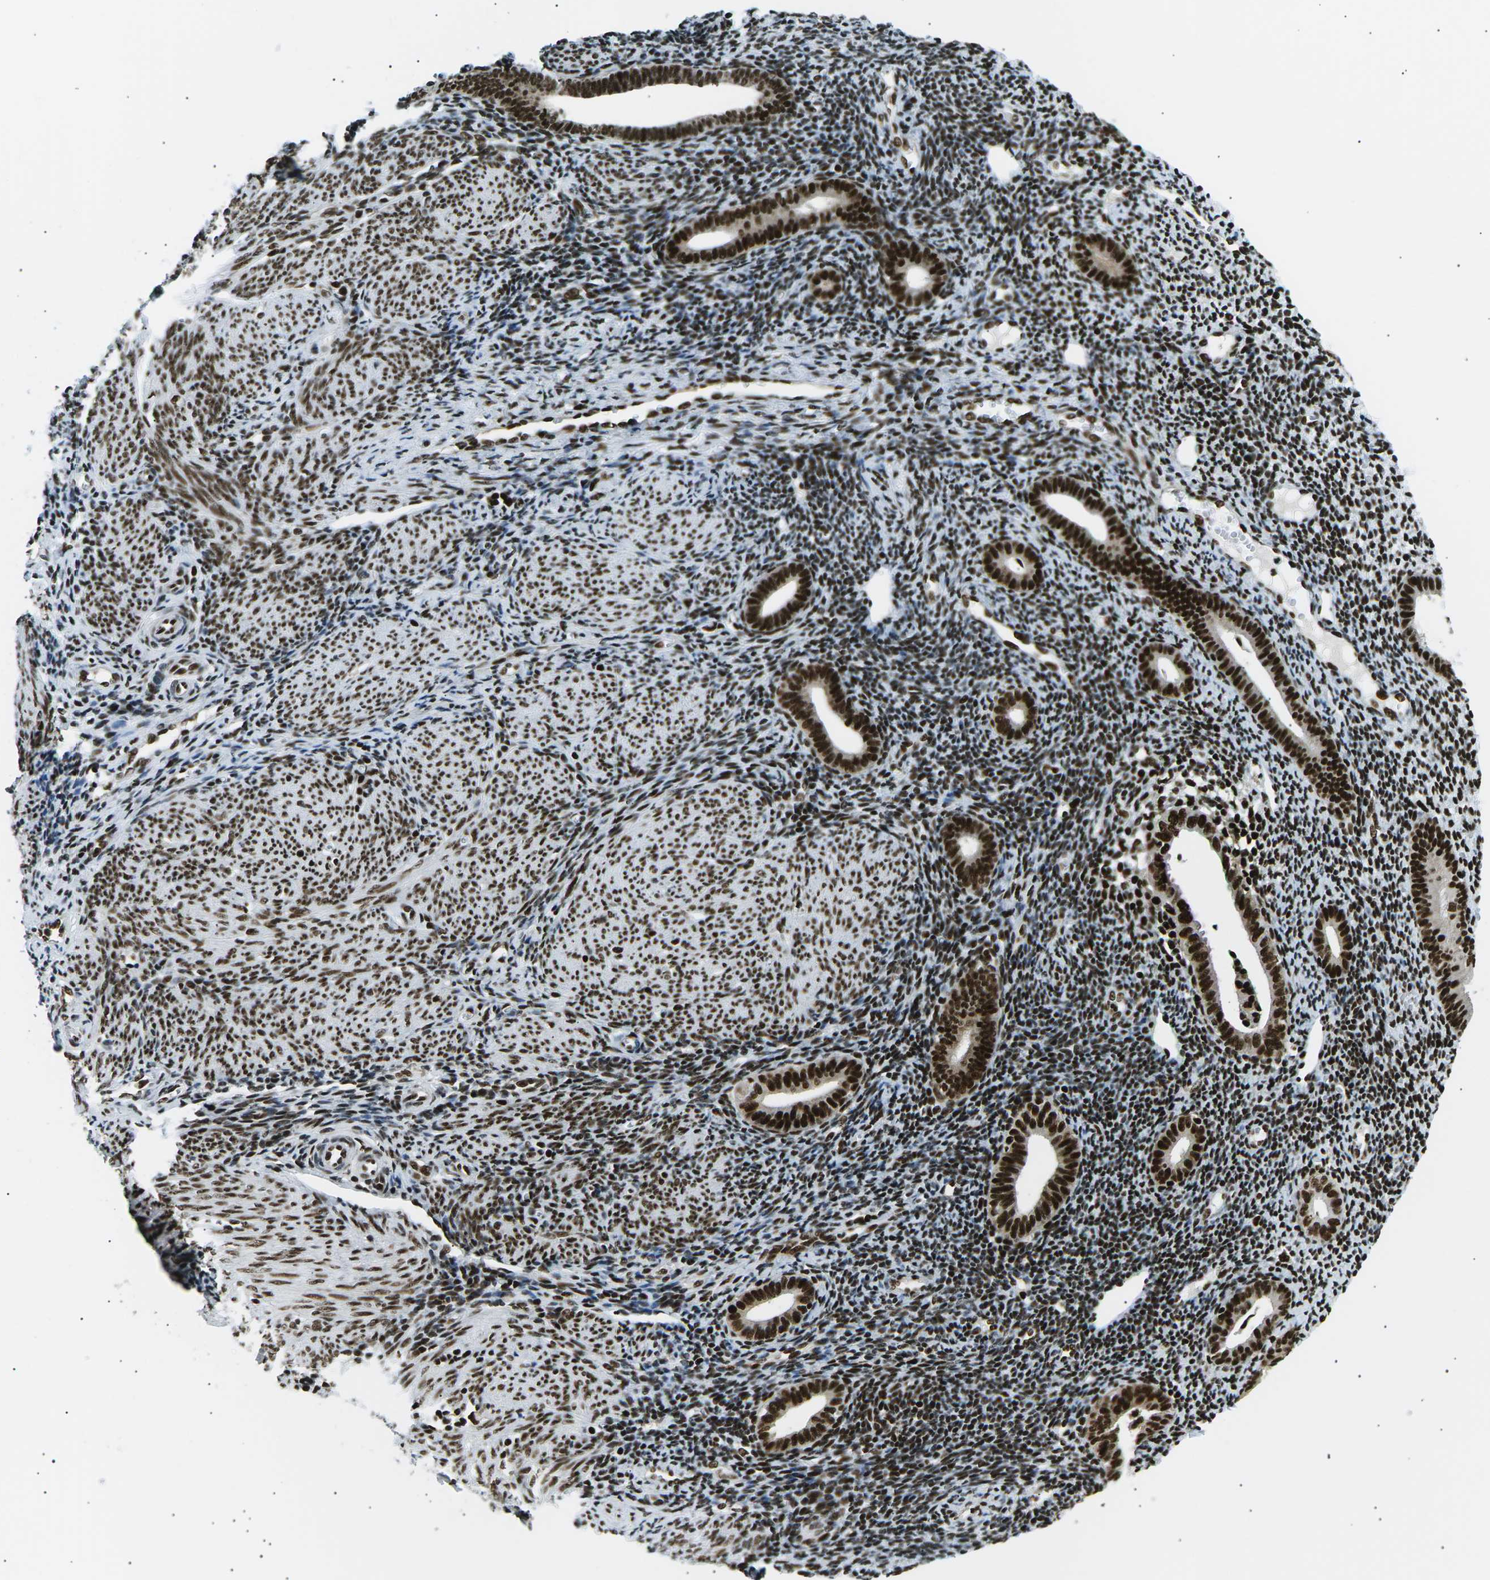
{"staining": {"intensity": "strong", "quantity": "25%-75%", "location": "nuclear"}, "tissue": "endometrium", "cell_type": "Cells in endometrial stroma", "image_type": "normal", "snomed": [{"axis": "morphology", "description": "Normal tissue, NOS"}, {"axis": "topography", "description": "Endometrium"}], "caption": "An immunohistochemistry (IHC) micrograph of unremarkable tissue is shown. Protein staining in brown labels strong nuclear positivity in endometrium within cells in endometrial stroma.", "gene": "RPA2", "patient": {"sex": "female", "age": 50}}